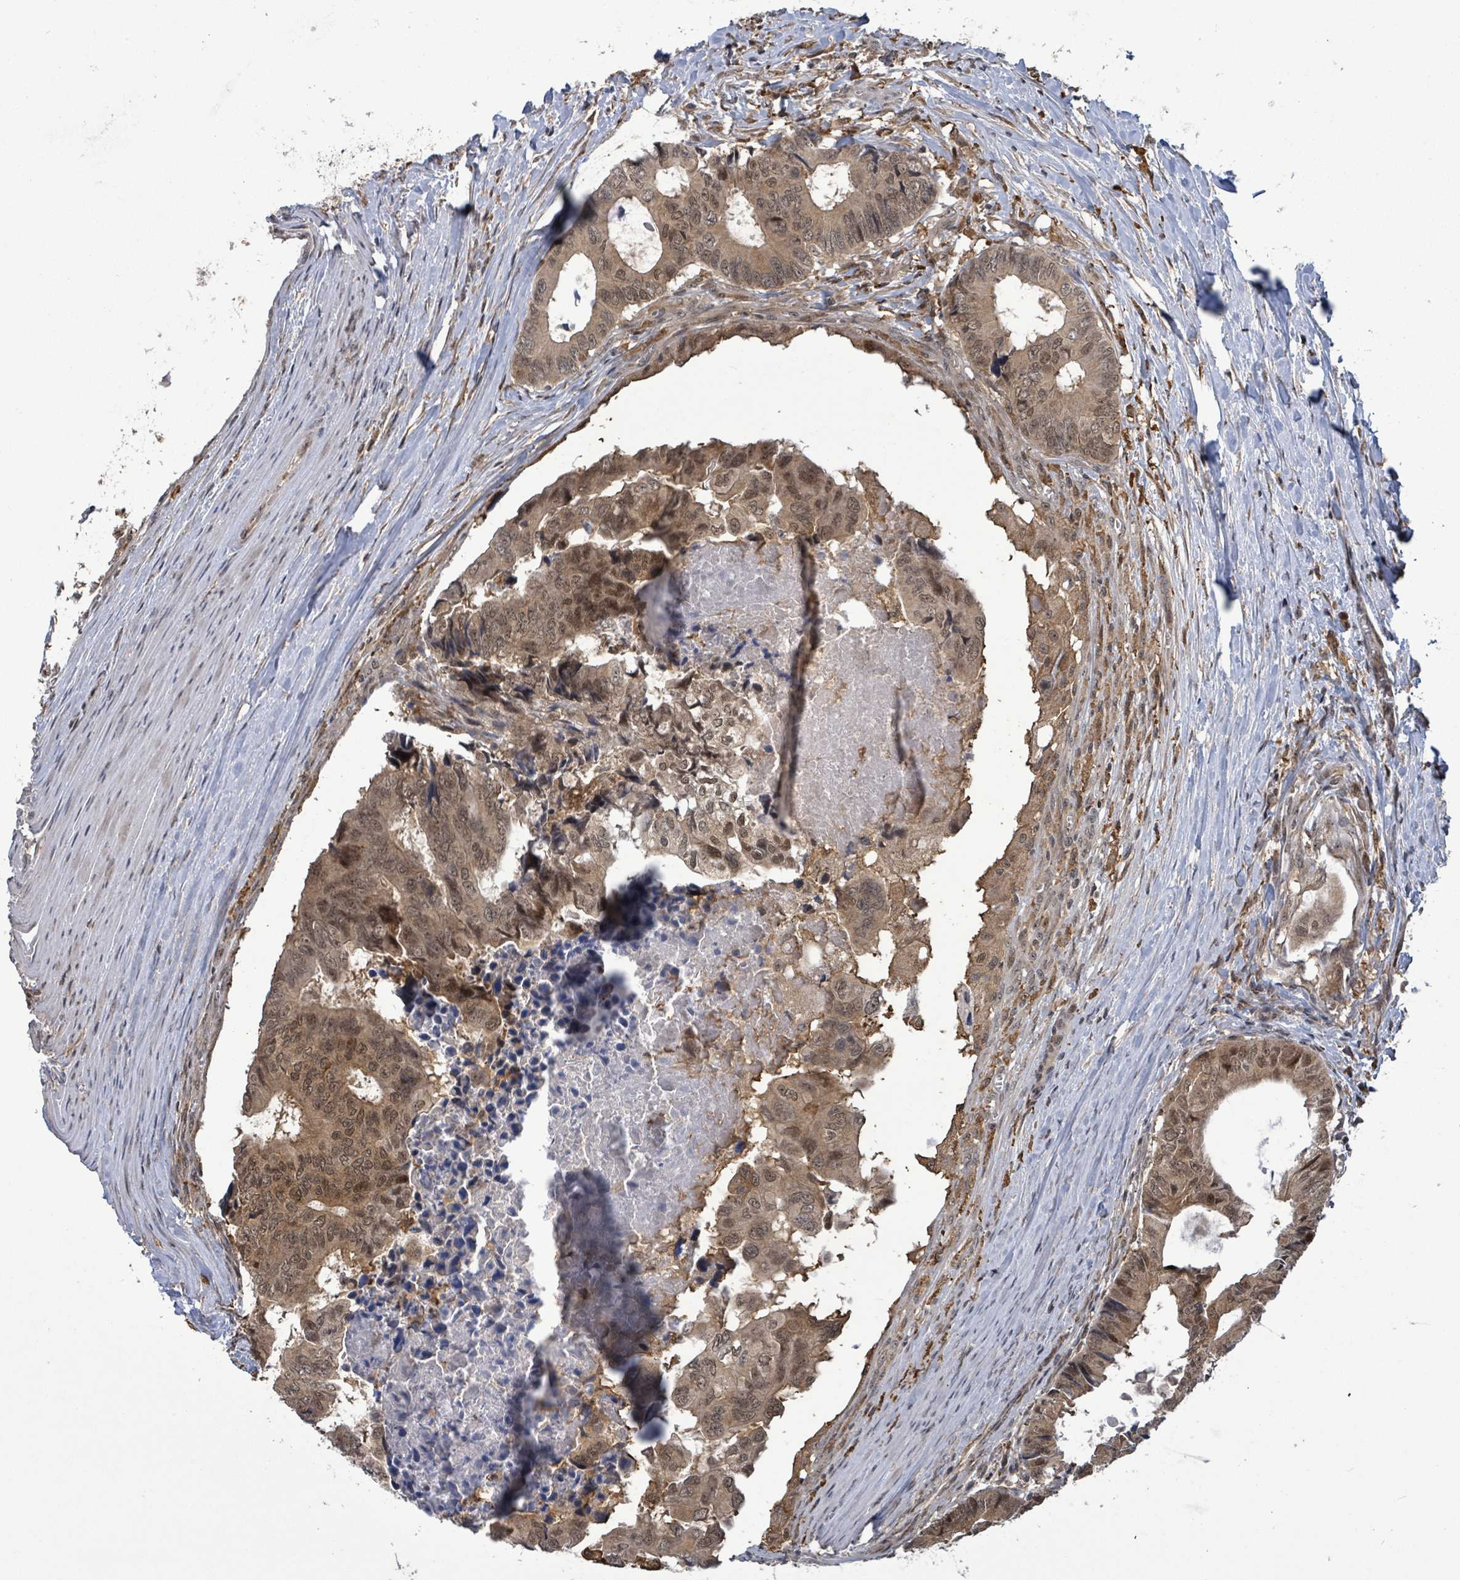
{"staining": {"intensity": "moderate", "quantity": ">75%", "location": "cytoplasmic/membranous,nuclear"}, "tissue": "colorectal cancer", "cell_type": "Tumor cells", "image_type": "cancer", "snomed": [{"axis": "morphology", "description": "Adenocarcinoma, NOS"}, {"axis": "topography", "description": "Colon"}], "caption": "Tumor cells show medium levels of moderate cytoplasmic/membranous and nuclear expression in about >75% of cells in adenocarcinoma (colorectal).", "gene": "FBXO6", "patient": {"sex": "male", "age": 85}}